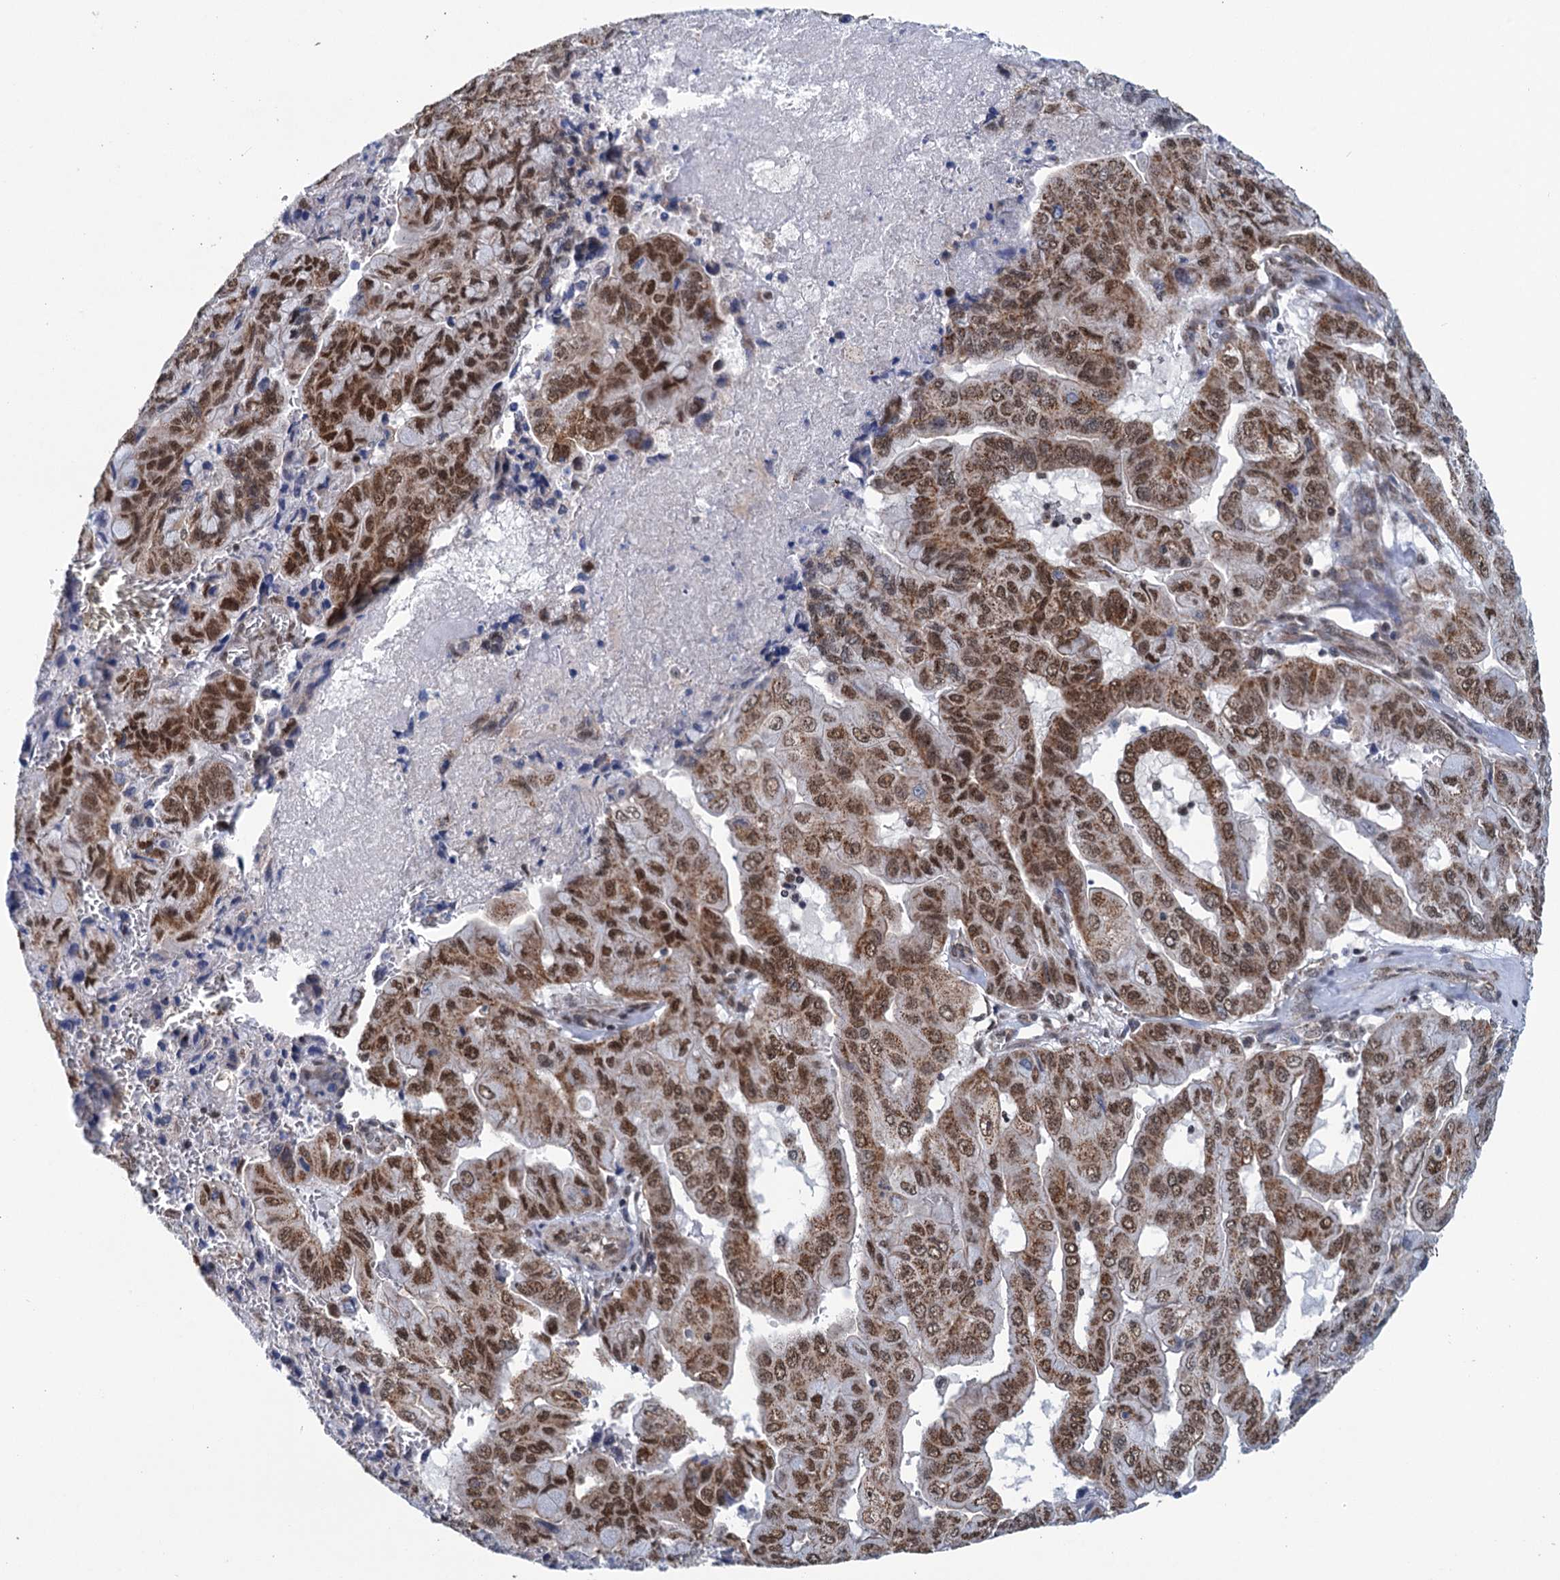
{"staining": {"intensity": "moderate", "quantity": ">75%", "location": "cytoplasmic/membranous,nuclear"}, "tissue": "pancreatic cancer", "cell_type": "Tumor cells", "image_type": "cancer", "snomed": [{"axis": "morphology", "description": "Adenocarcinoma, NOS"}, {"axis": "topography", "description": "Pancreas"}], "caption": "A medium amount of moderate cytoplasmic/membranous and nuclear staining is seen in about >75% of tumor cells in pancreatic cancer tissue.", "gene": "MORN3", "patient": {"sex": "male", "age": 51}}